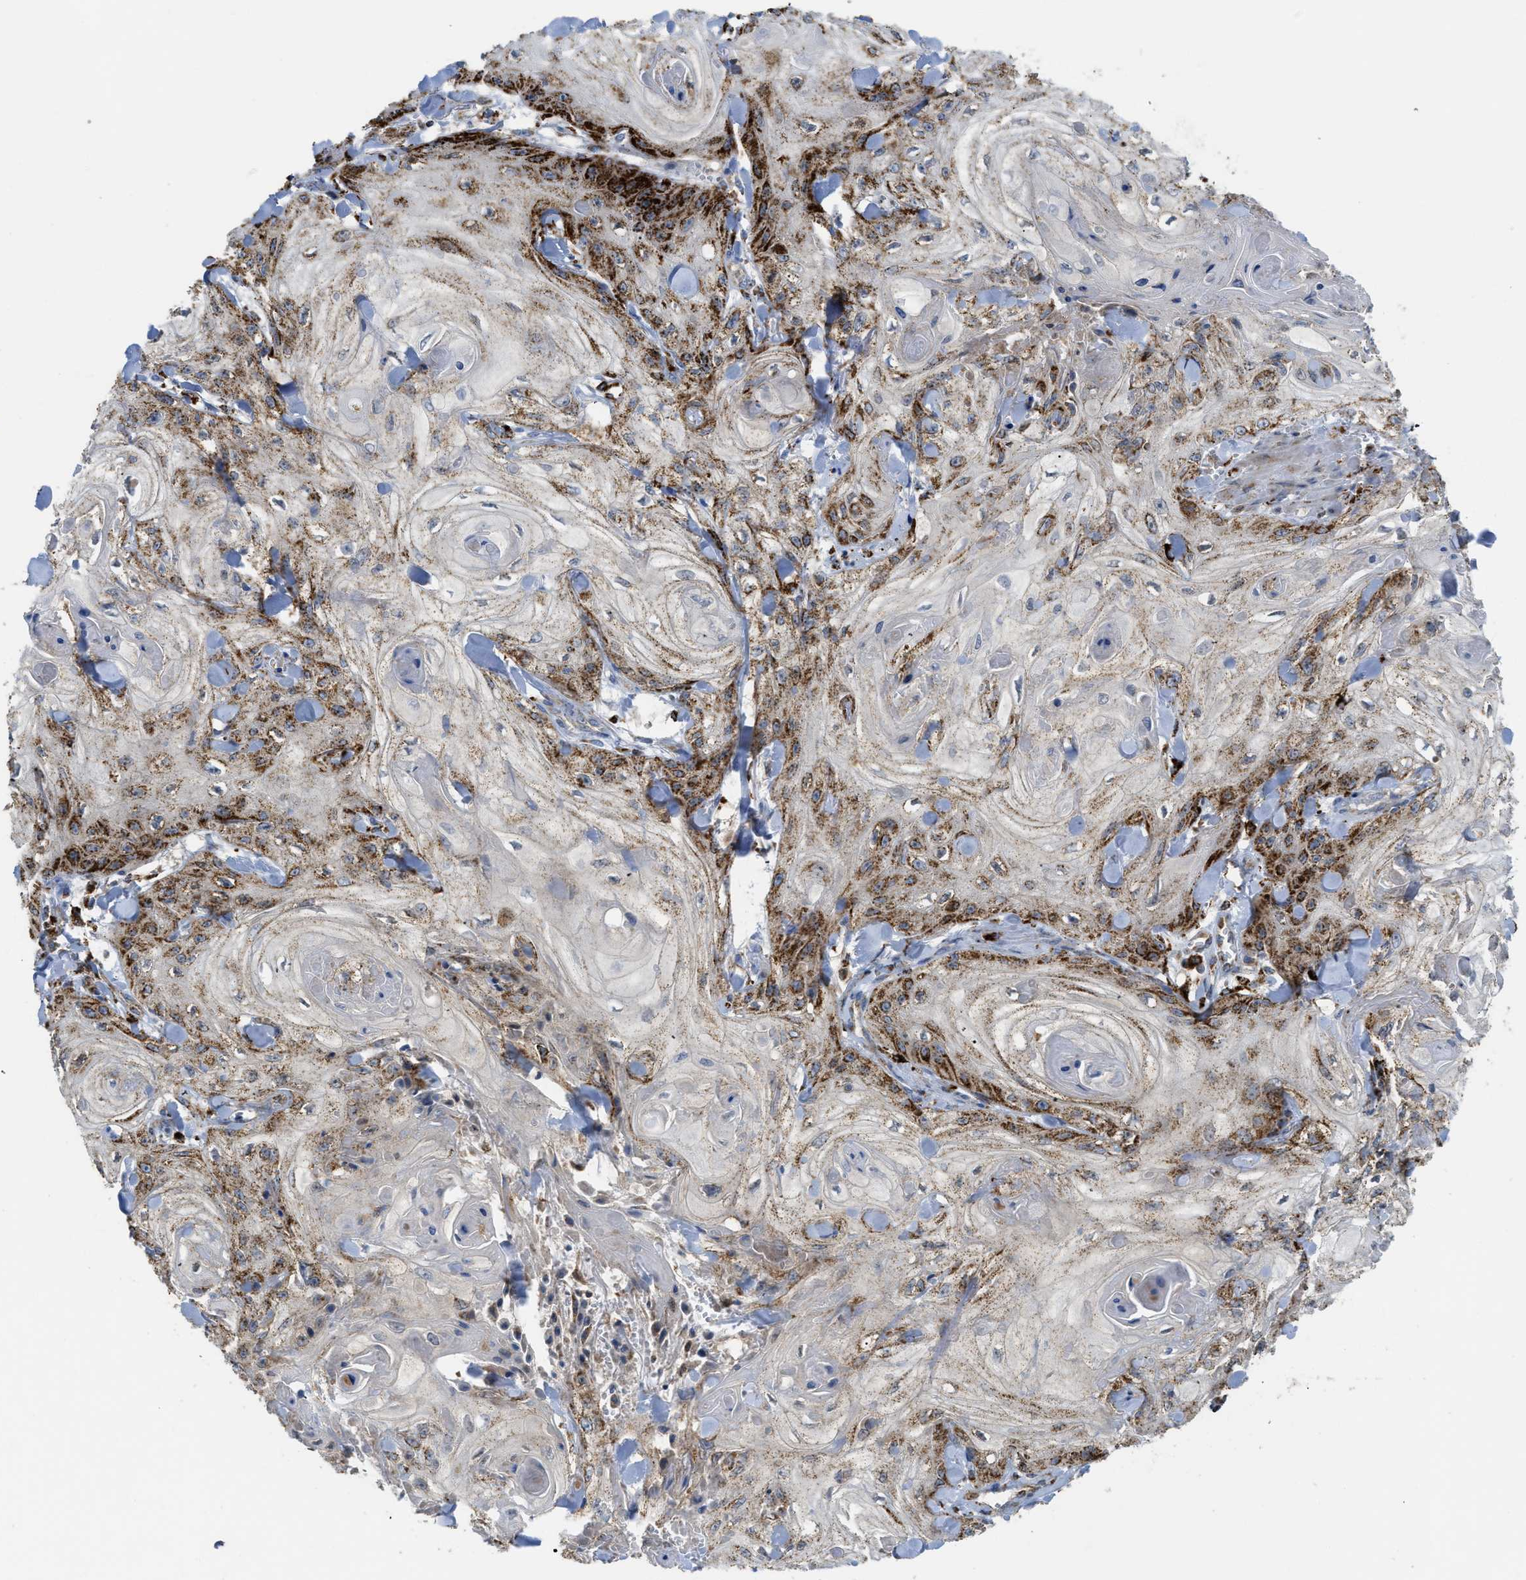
{"staining": {"intensity": "strong", "quantity": ">75%", "location": "cytoplasmic/membranous"}, "tissue": "skin cancer", "cell_type": "Tumor cells", "image_type": "cancer", "snomed": [{"axis": "morphology", "description": "Squamous cell carcinoma, NOS"}, {"axis": "topography", "description": "Skin"}], "caption": "This is an image of immunohistochemistry staining of skin squamous cell carcinoma, which shows strong positivity in the cytoplasmic/membranous of tumor cells.", "gene": "SQOR", "patient": {"sex": "male", "age": 74}}